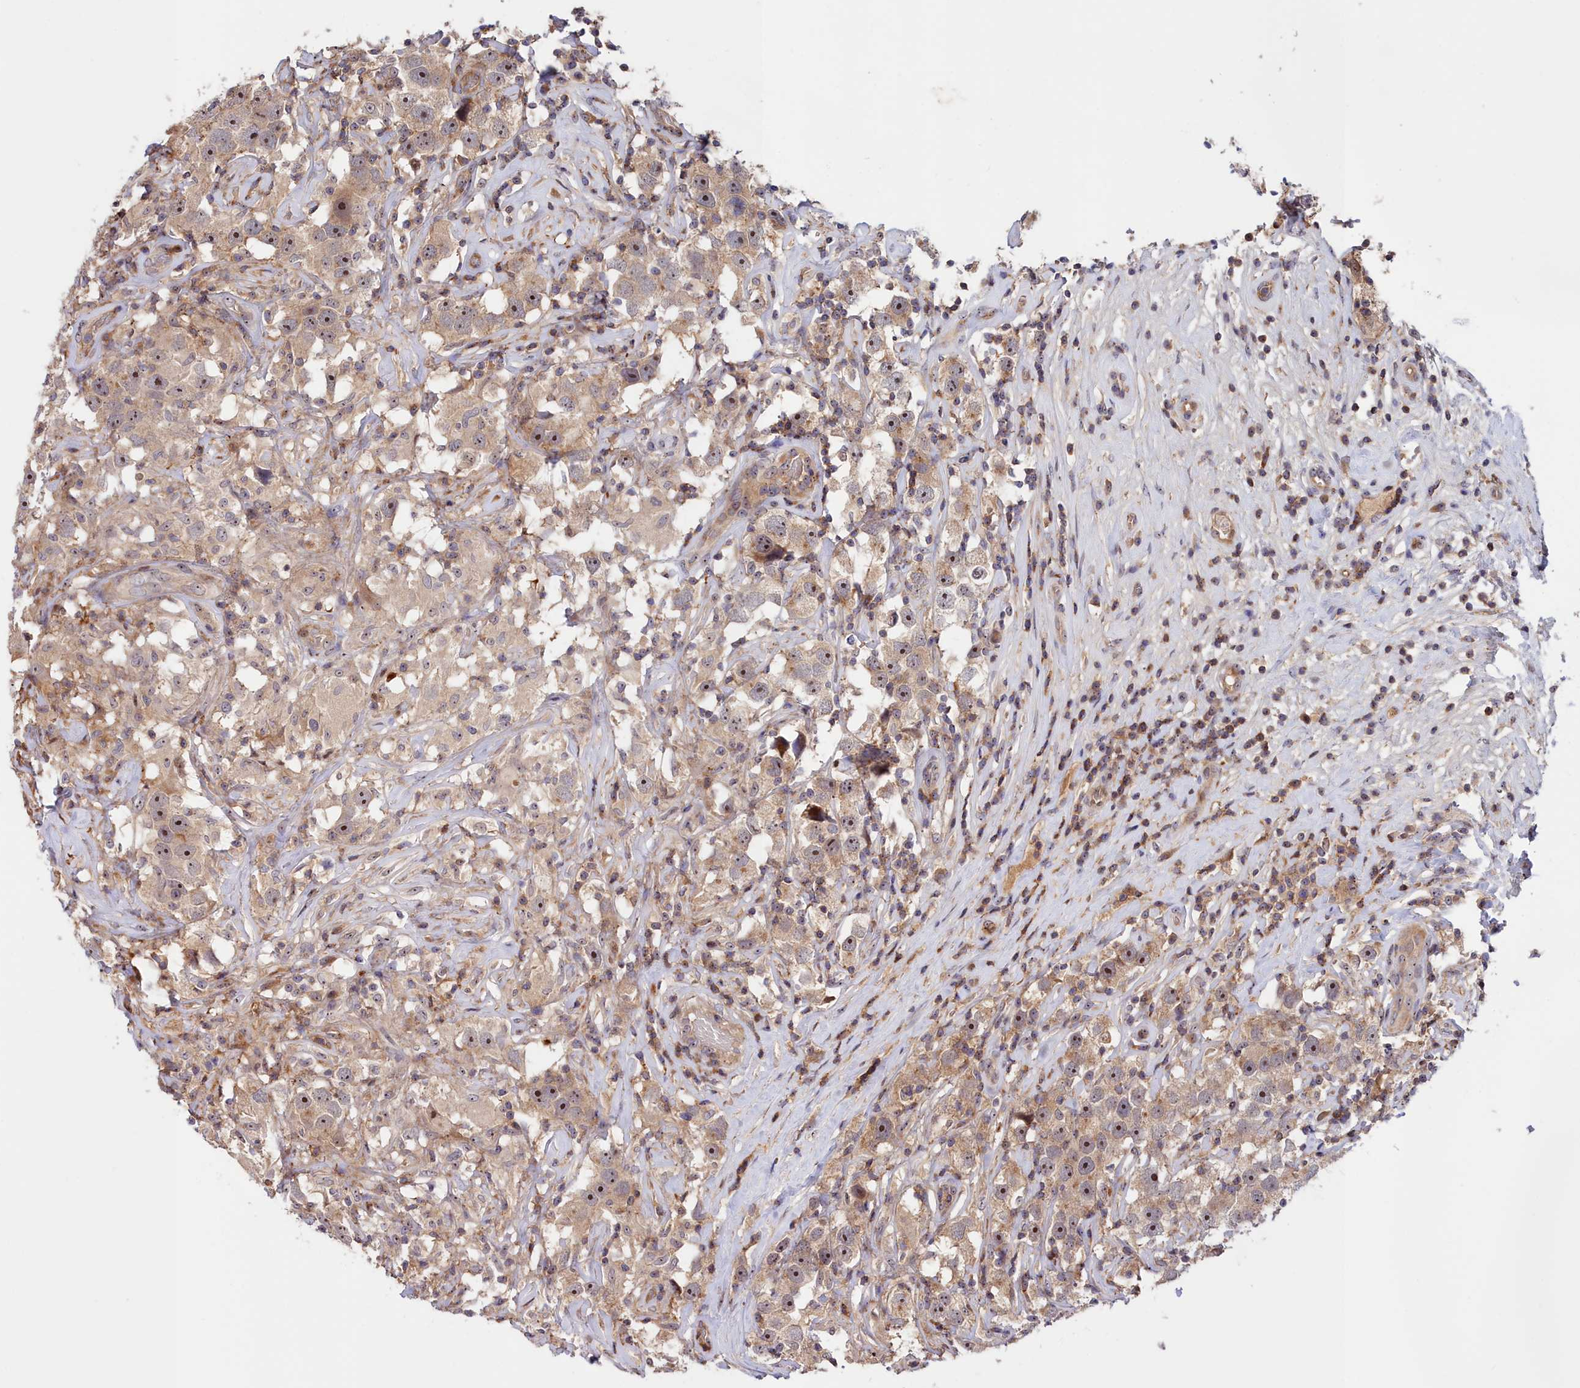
{"staining": {"intensity": "moderate", "quantity": ">75%", "location": "cytoplasmic/membranous,nuclear"}, "tissue": "testis cancer", "cell_type": "Tumor cells", "image_type": "cancer", "snomed": [{"axis": "morphology", "description": "Seminoma, NOS"}, {"axis": "topography", "description": "Testis"}], "caption": "Tumor cells demonstrate moderate cytoplasmic/membranous and nuclear expression in approximately >75% of cells in testis cancer. (DAB = brown stain, brightfield microscopy at high magnification).", "gene": "NEURL4", "patient": {"sex": "male", "age": 49}}